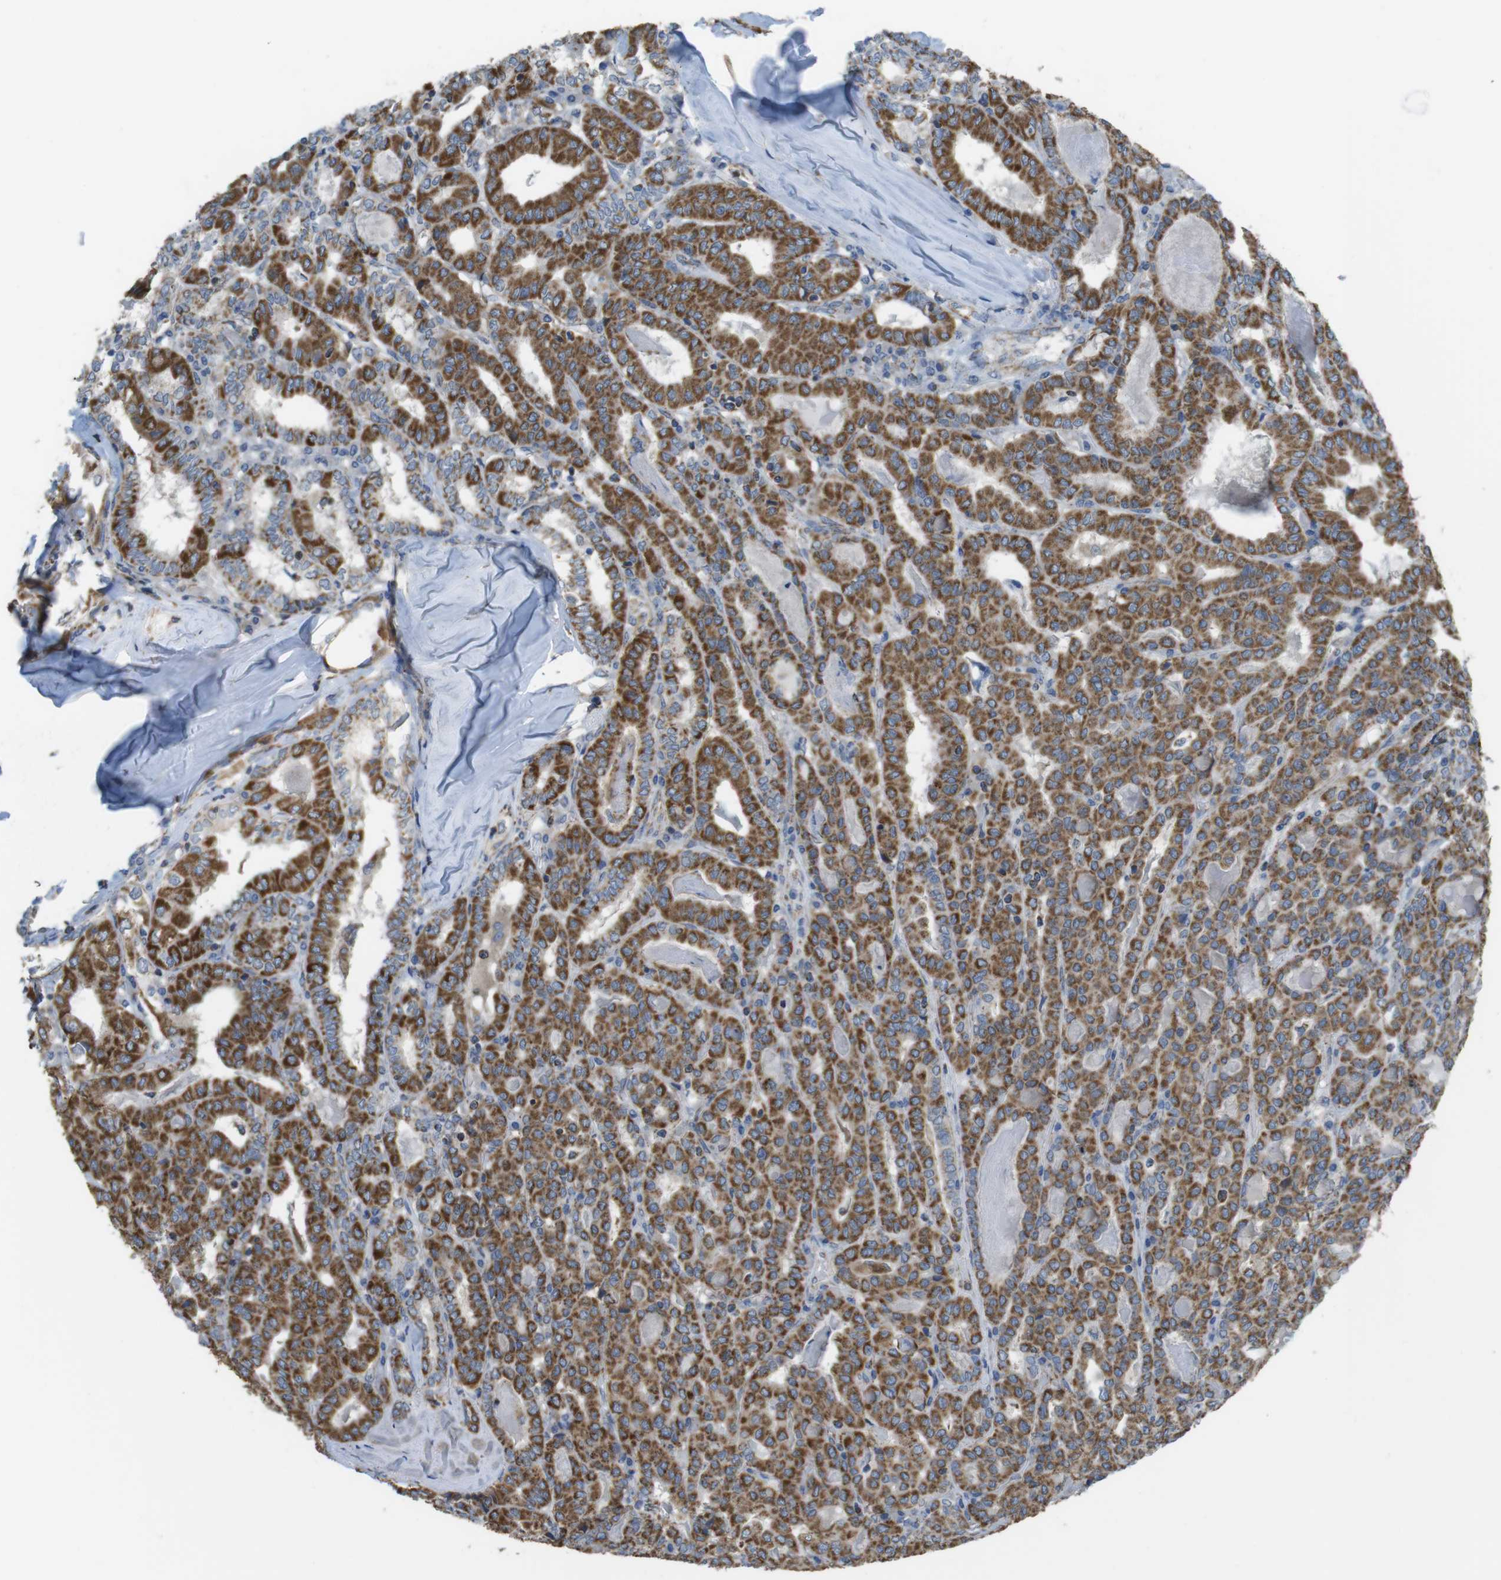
{"staining": {"intensity": "strong", "quantity": ">75%", "location": "cytoplasmic/membranous"}, "tissue": "thyroid cancer", "cell_type": "Tumor cells", "image_type": "cancer", "snomed": [{"axis": "morphology", "description": "Papillary adenocarcinoma, NOS"}, {"axis": "topography", "description": "Thyroid gland"}], "caption": "High-magnification brightfield microscopy of thyroid papillary adenocarcinoma stained with DAB (3,3'-diaminobenzidine) (brown) and counterstained with hematoxylin (blue). tumor cells exhibit strong cytoplasmic/membranous positivity is identified in about>75% of cells.", "gene": "GRIK2", "patient": {"sex": "female", "age": 42}}